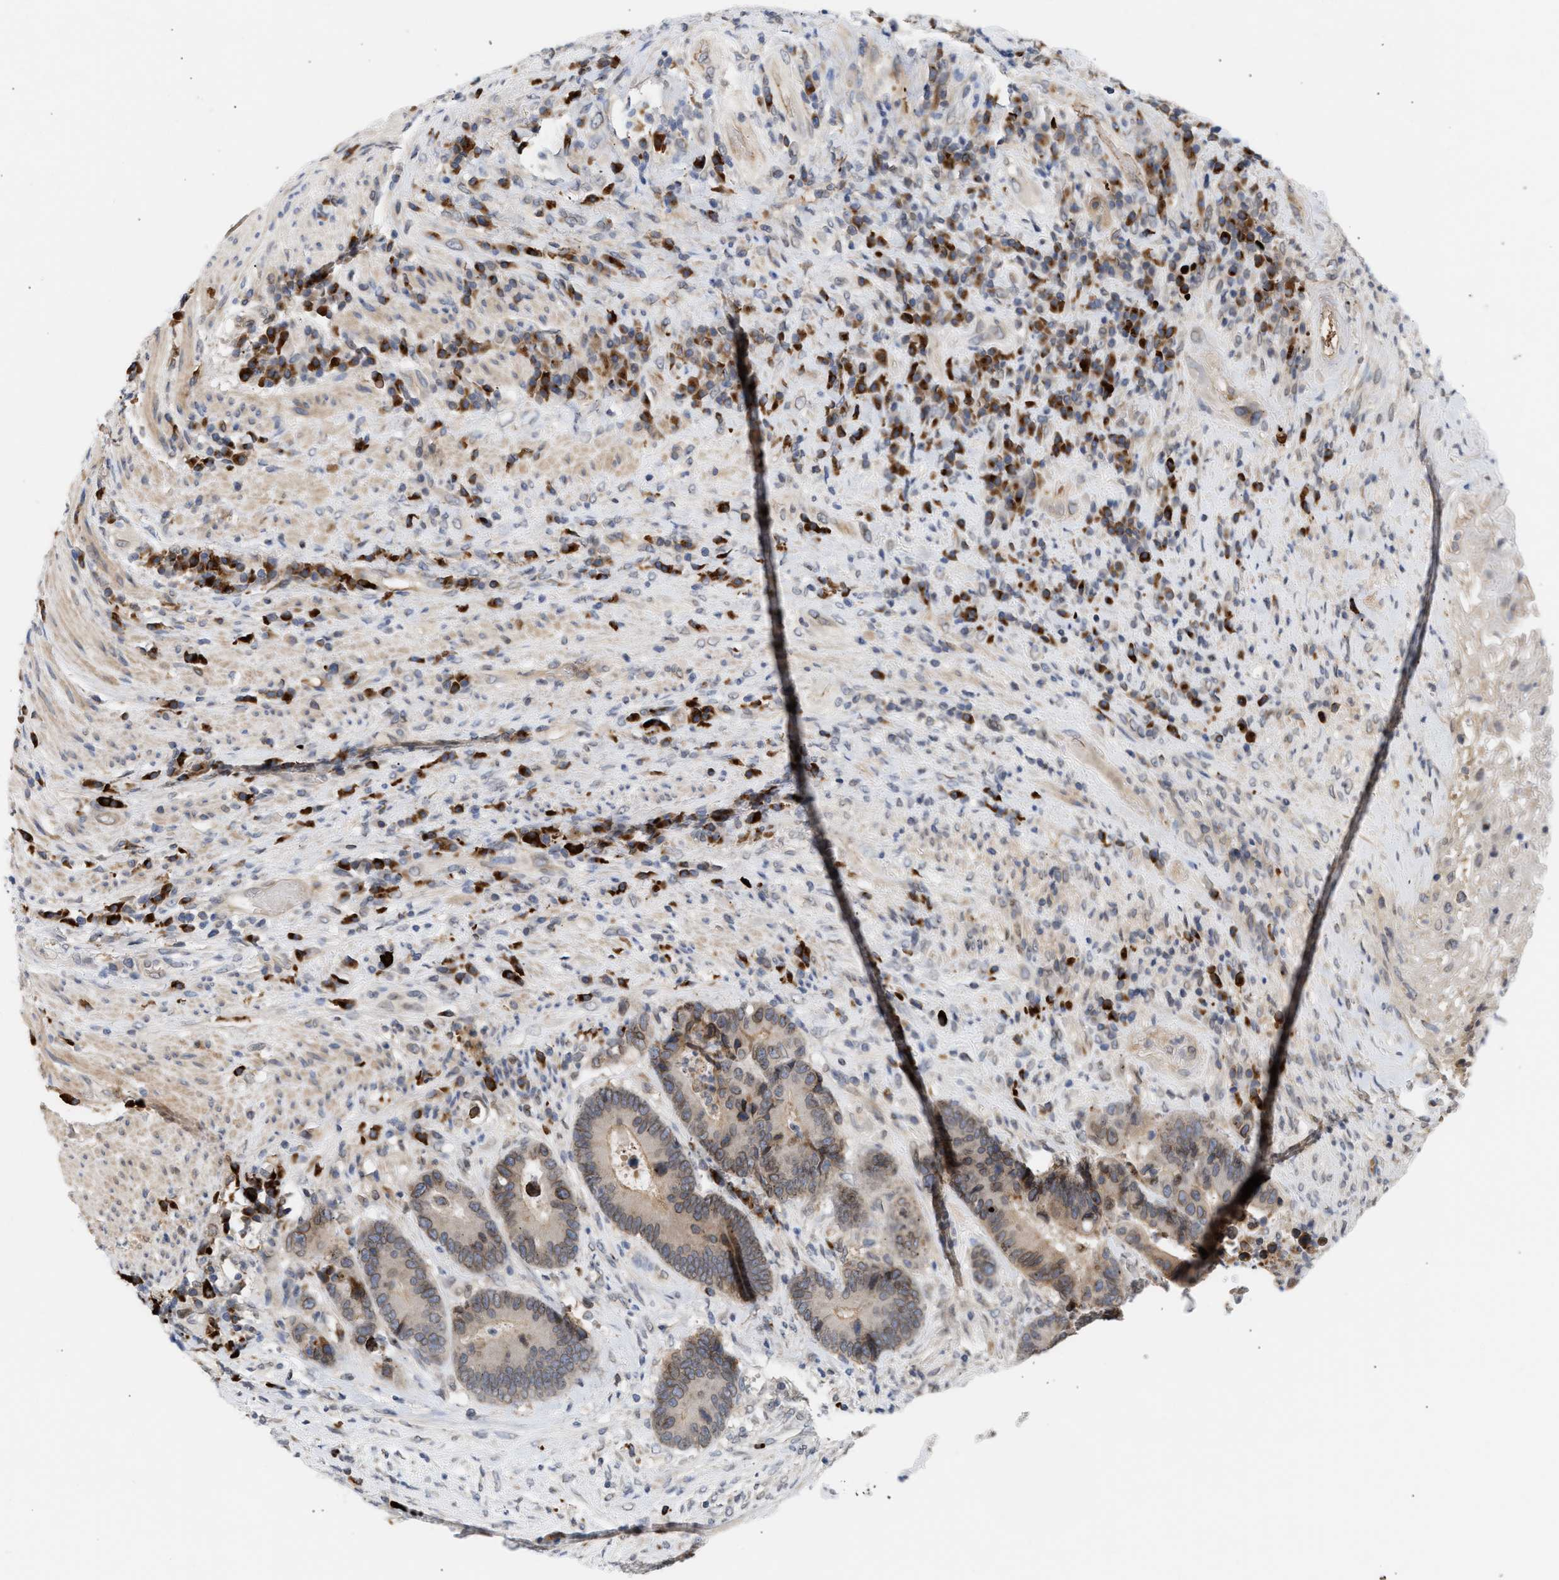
{"staining": {"intensity": "weak", "quantity": ">75%", "location": "cytoplasmic/membranous,nuclear"}, "tissue": "colorectal cancer", "cell_type": "Tumor cells", "image_type": "cancer", "snomed": [{"axis": "morphology", "description": "Adenocarcinoma, NOS"}, {"axis": "topography", "description": "Rectum"}], "caption": "Human adenocarcinoma (colorectal) stained with a protein marker displays weak staining in tumor cells.", "gene": "NUP62", "patient": {"sex": "female", "age": 89}}